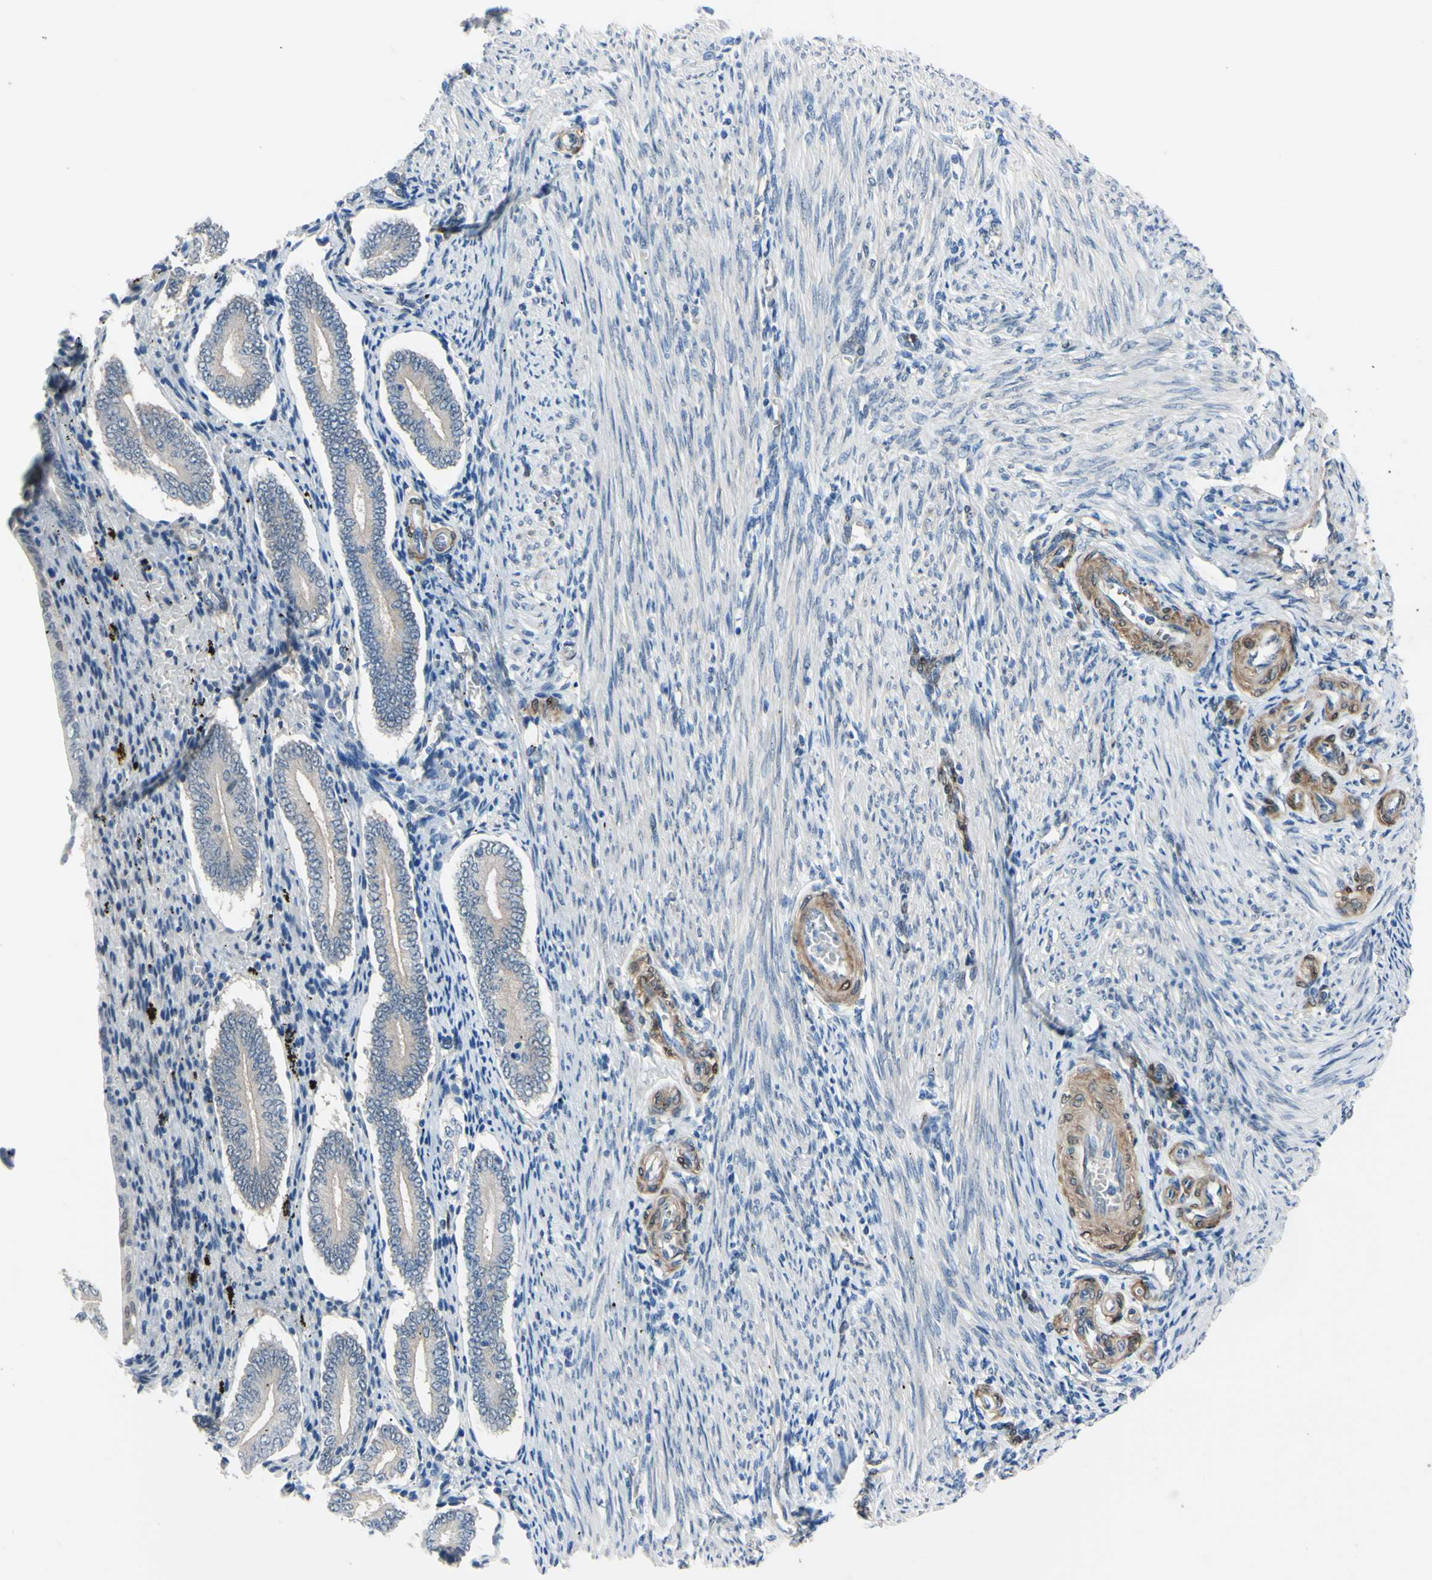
{"staining": {"intensity": "weak", "quantity": "<25%", "location": "cytoplasmic/membranous"}, "tissue": "endometrium", "cell_type": "Cells in endometrial stroma", "image_type": "normal", "snomed": [{"axis": "morphology", "description": "Normal tissue, NOS"}, {"axis": "topography", "description": "Endometrium"}], "caption": "Human endometrium stained for a protein using immunohistochemistry exhibits no staining in cells in endometrial stroma.", "gene": "NOL3", "patient": {"sex": "female", "age": 42}}